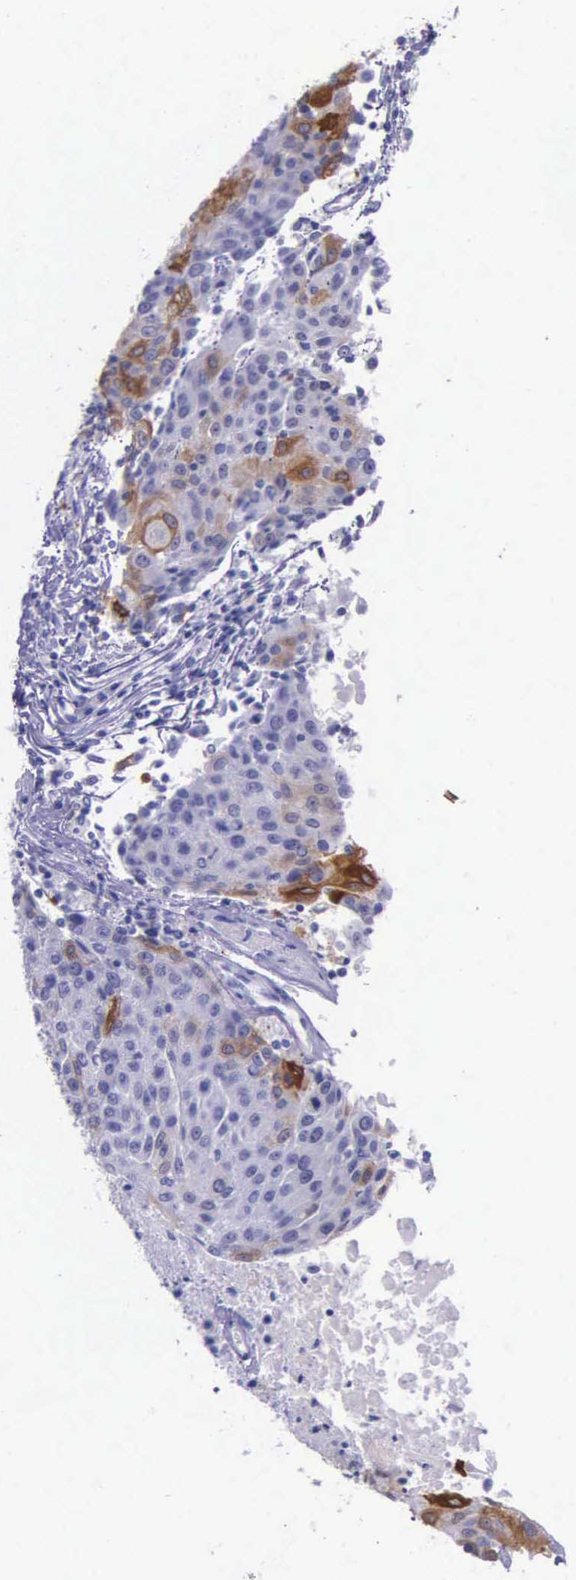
{"staining": {"intensity": "moderate", "quantity": "<25%", "location": "cytoplasmic/membranous"}, "tissue": "urothelial cancer", "cell_type": "Tumor cells", "image_type": "cancer", "snomed": [{"axis": "morphology", "description": "Urothelial carcinoma, High grade"}, {"axis": "topography", "description": "Urinary bladder"}], "caption": "IHC of human urothelial cancer reveals low levels of moderate cytoplasmic/membranous expression in approximately <25% of tumor cells.", "gene": "AHNAK2", "patient": {"sex": "female", "age": 85}}